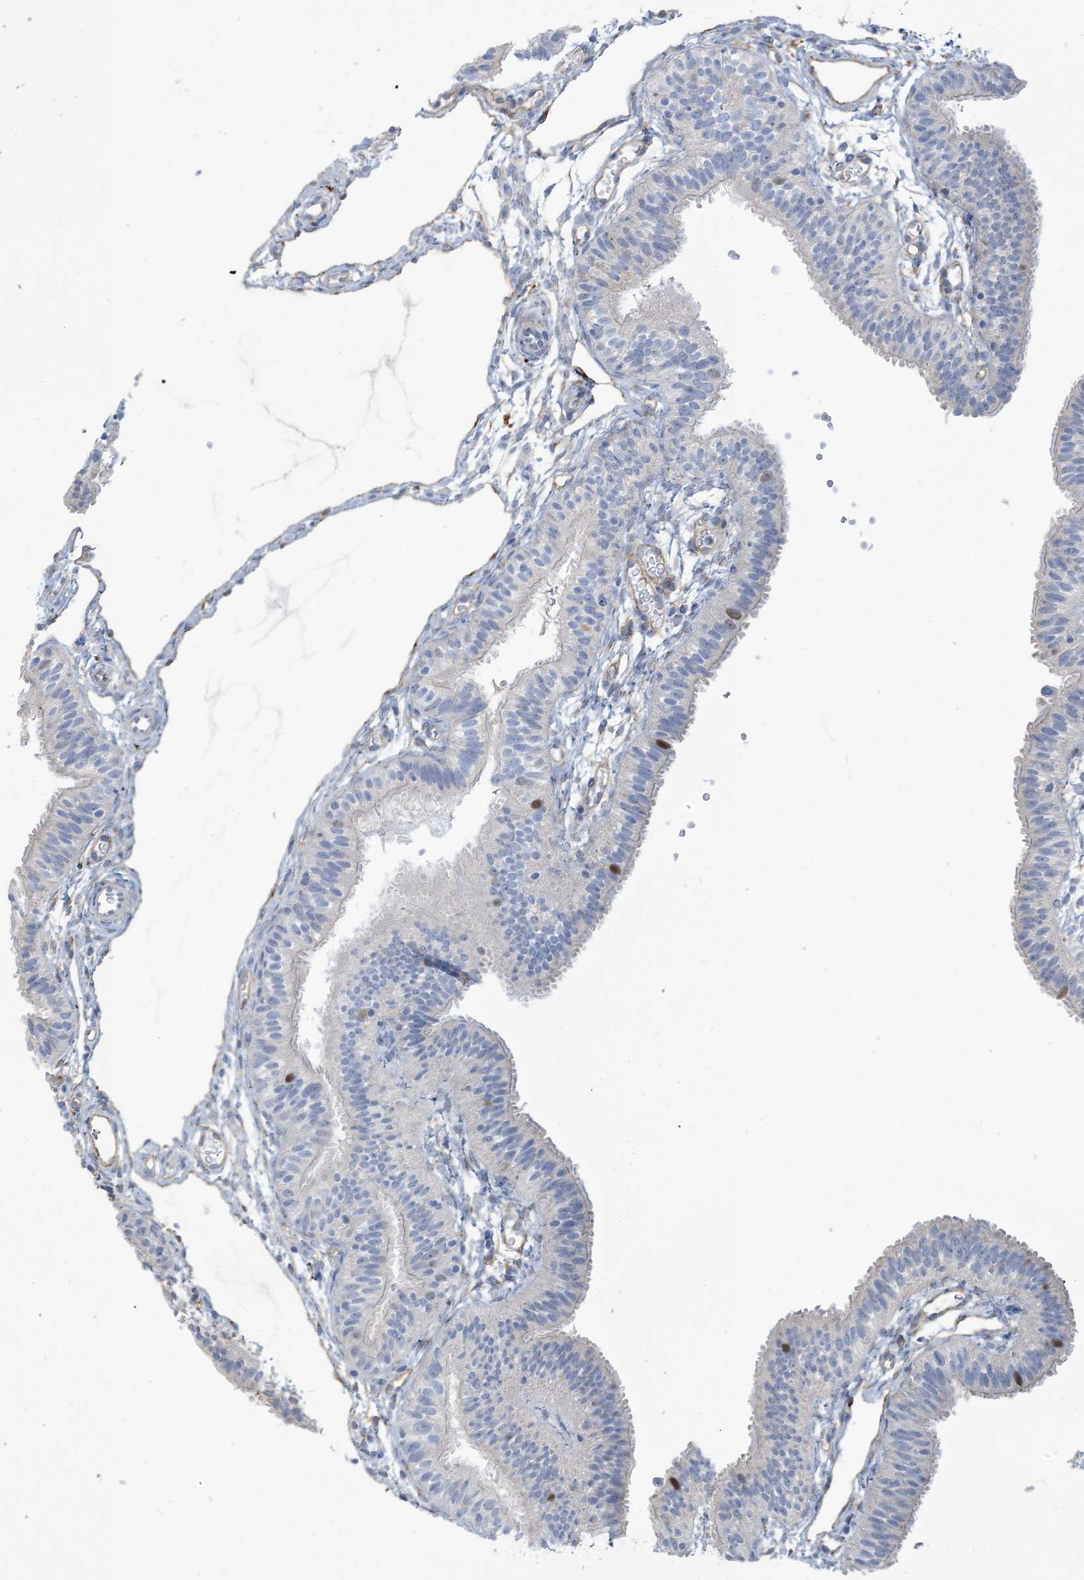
{"staining": {"intensity": "negative", "quantity": "none", "location": "none"}, "tissue": "fallopian tube", "cell_type": "Glandular cells", "image_type": "normal", "snomed": [{"axis": "morphology", "description": "Normal tissue, NOS"}, {"axis": "topography", "description": "Fallopian tube"}], "caption": "This is a image of immunohistochemistry staining of unremarkable fallopian tube, which shows no staining in glandular cells.", "gene": "PEAR1", "patient": {"sex": "female", "age": 35}}